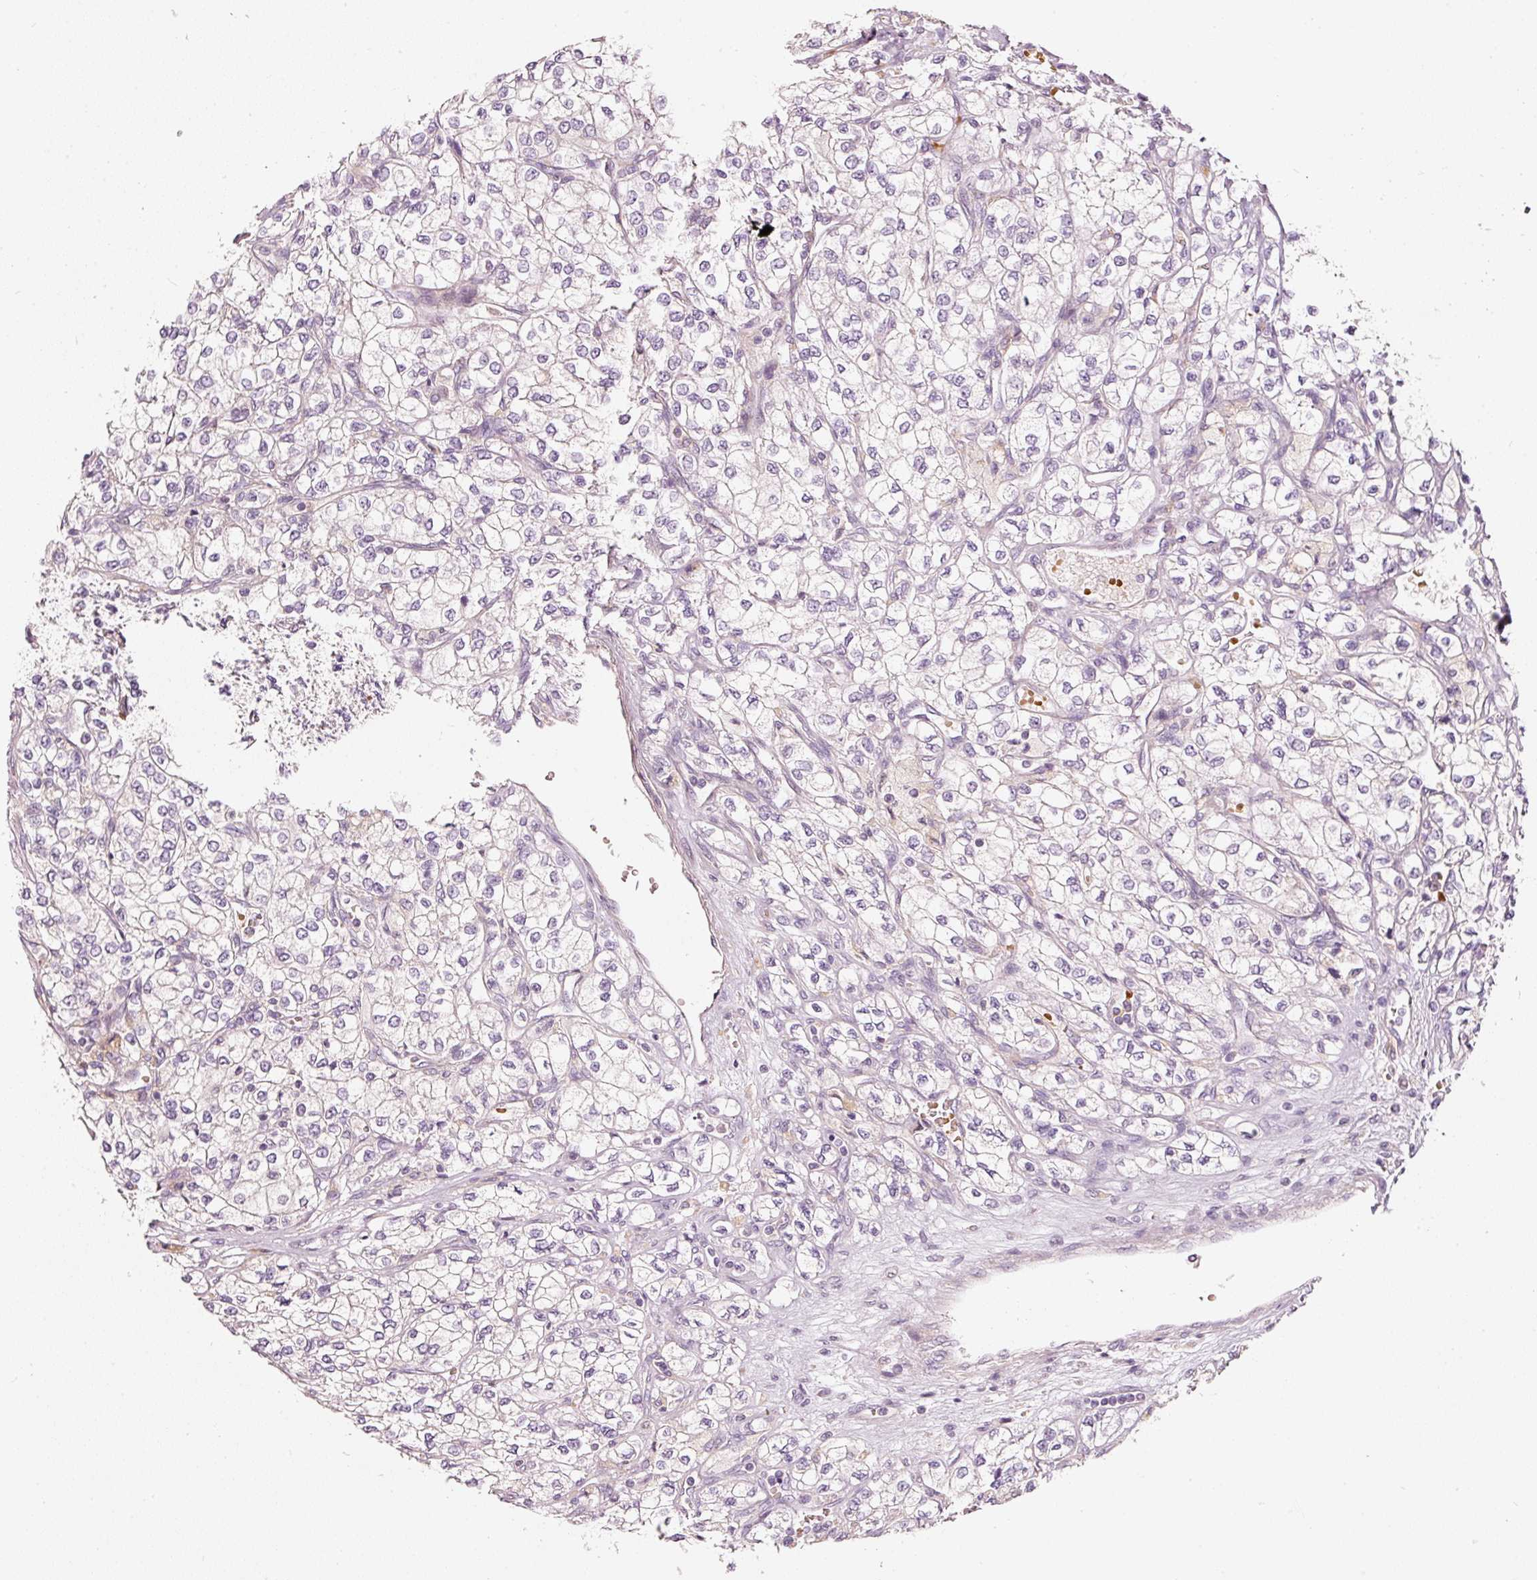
{"staining": {"intensity": "negative", "quantity": "none", "location": "none"}, "tissue": "renal cancer", "cell_type": "Tumor cells", "image_type": "cancer", "snomed": [{"axis": "morphology", "description": "Adenocarcinoma, NOS"}, {"axis": "topography", "description": "Kidney"}], "caption": "Micrograph shows no protein staining in tumor cells of renal adenocarcinoma tissue.", "gene": "KLHL21", "patient": {"sex": "male", "age": 80}}